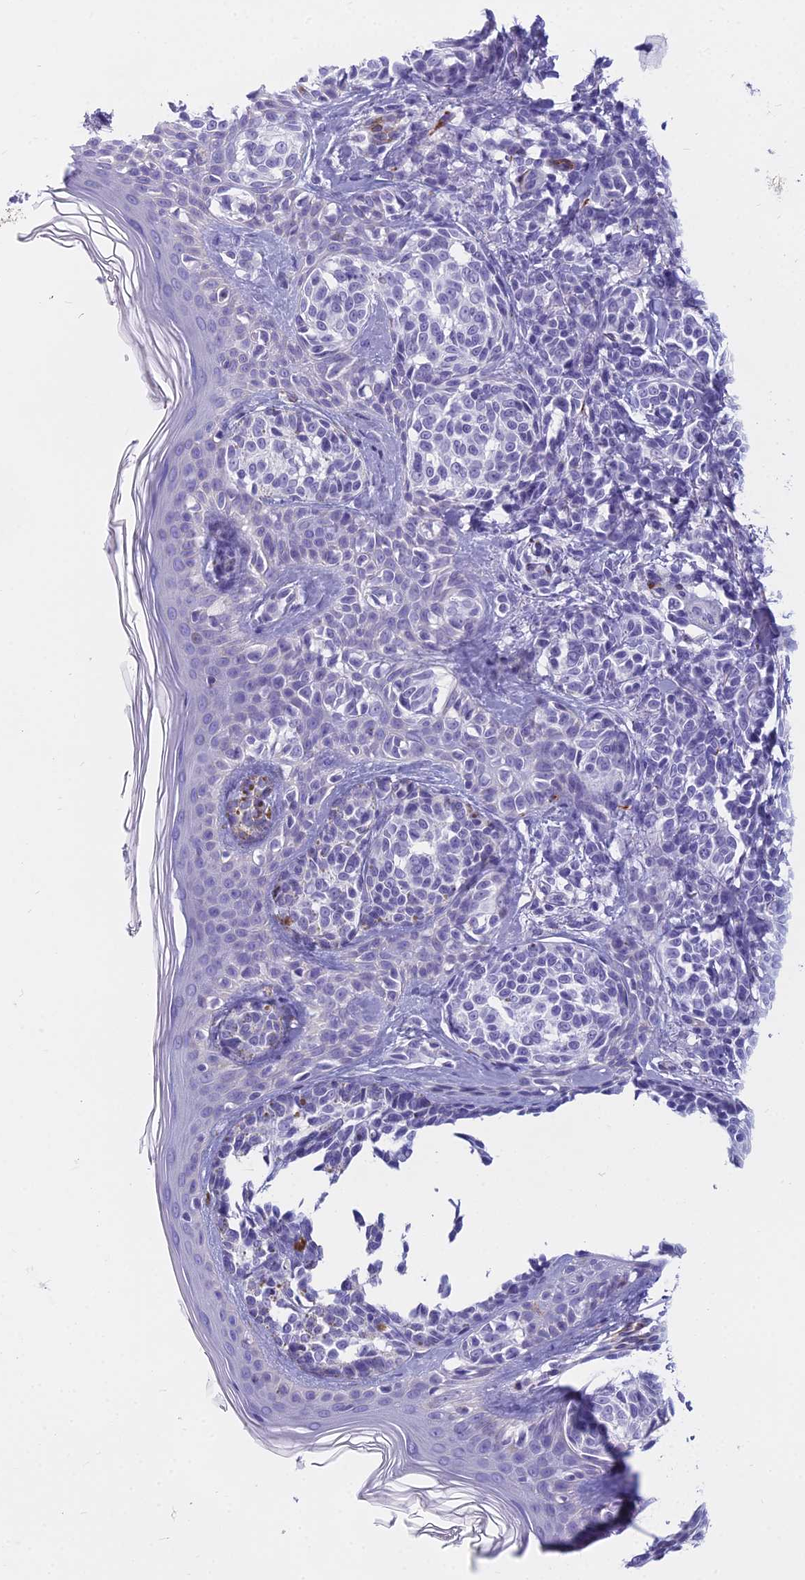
{"staining": {"intensity": "negative", "quantity": "none", "location": "none"}, "tissue": "melanoma", "cell_type": "Tumor cells", "image_type": "cancer", "snomed": [{"axis": "morphology", "description": "Malignant melanoma, NOS"}, {"axis": "topography", "description": "Skin of upper extremity"}], "caption": "Tumor cells are negative for protein expression in human melanoma.", "gene": "EVI2A", "patient": {"sex": "male", "age": 40}}